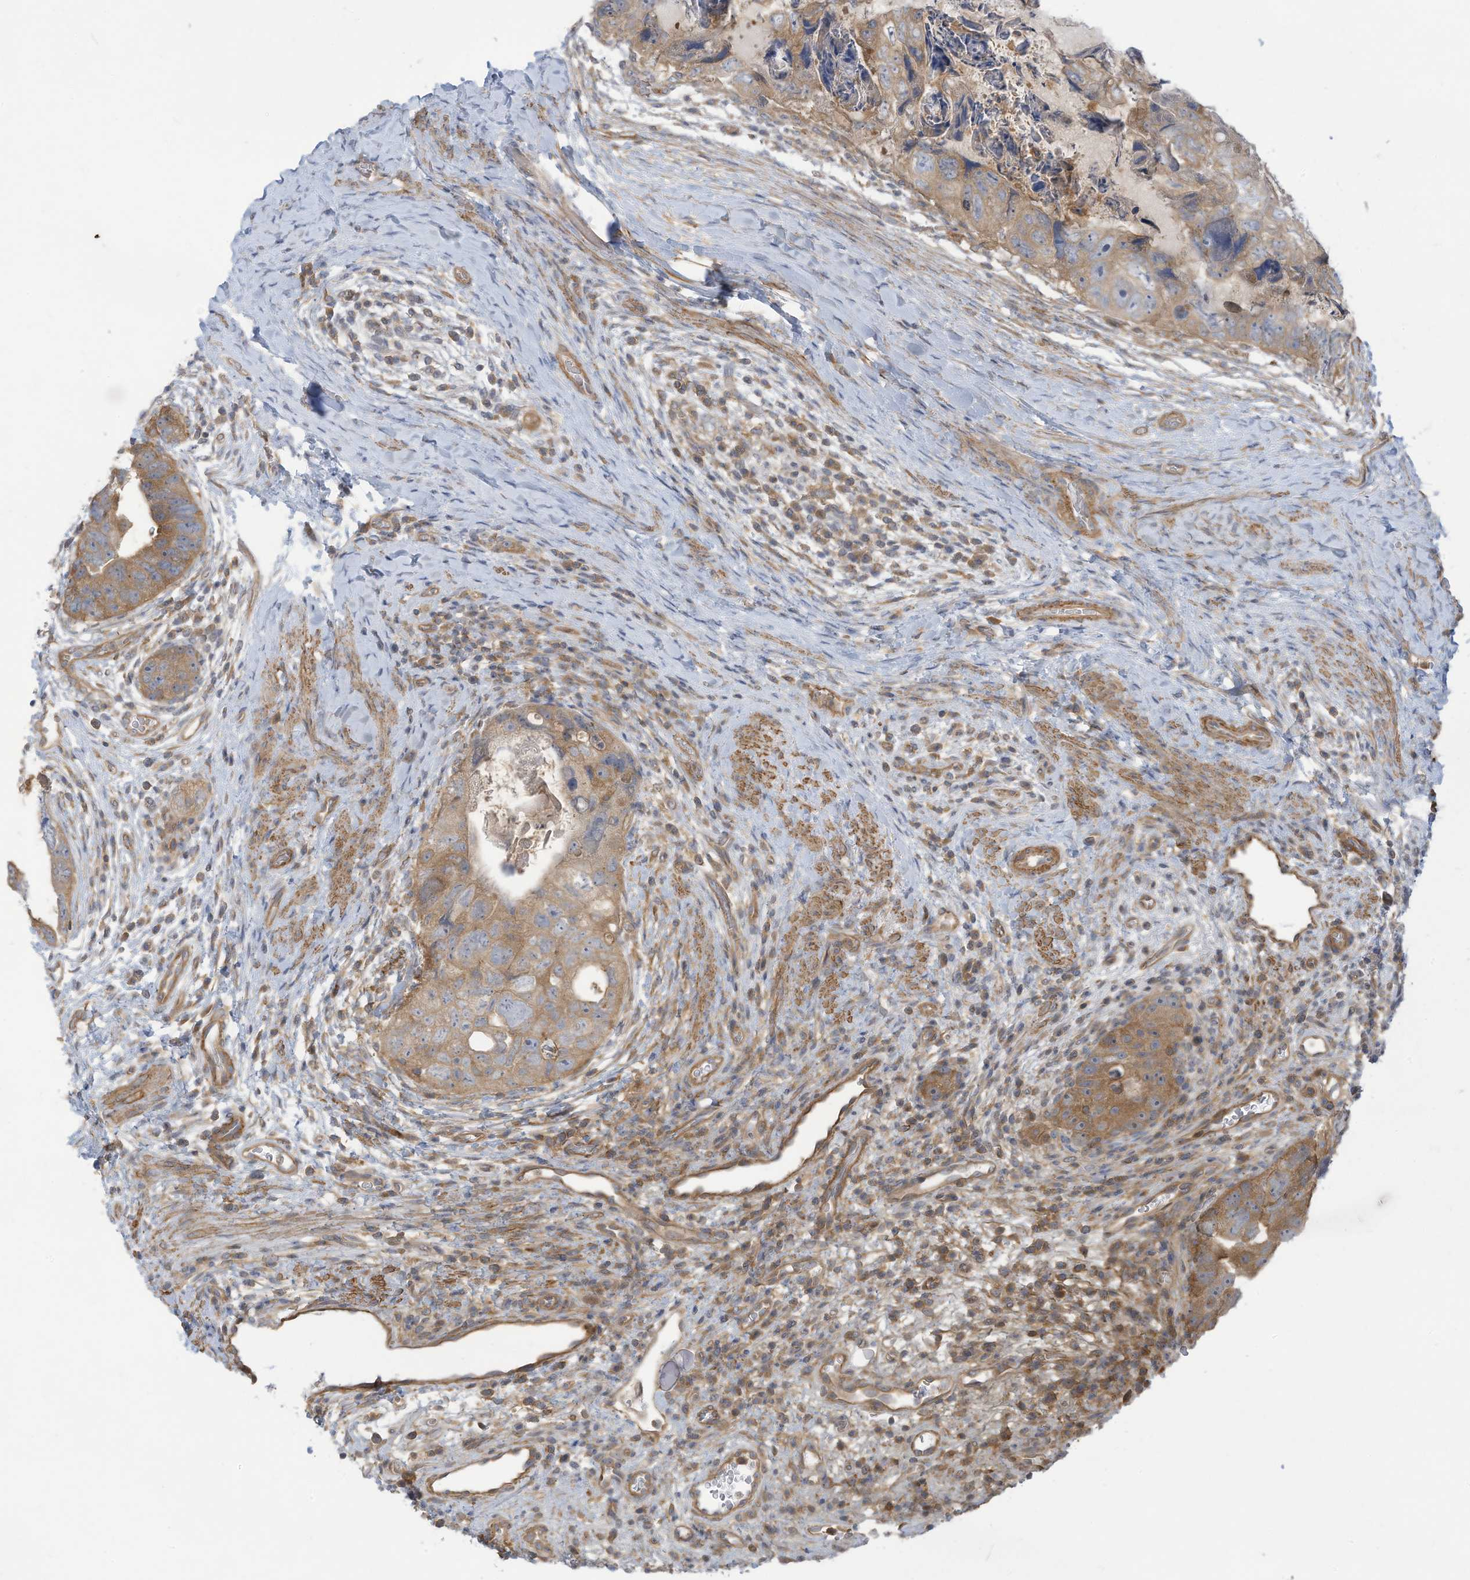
{"staining": {"intensity": "moderate", "quantity": ">75%", "location": "cytoplasmic/membranous"}, "tissue": "colorectal cancer", "cell_type": "Tumor cells", "image_type": "cancer", "snomed": [{"axis": "morphology", "description": "Adenocarcinoma, NOS"}, {"axis": "topography", "description": "Rectum"}], "caption": "A medium amount of moderate cytoplasmic/membranous positivity is appreciated in approximately >75% of tumor cells in colorectal cancer (adenocarcinoma) tissue.", "gene": "ADI1", "patient": {"sex": "male", "age": 59}}